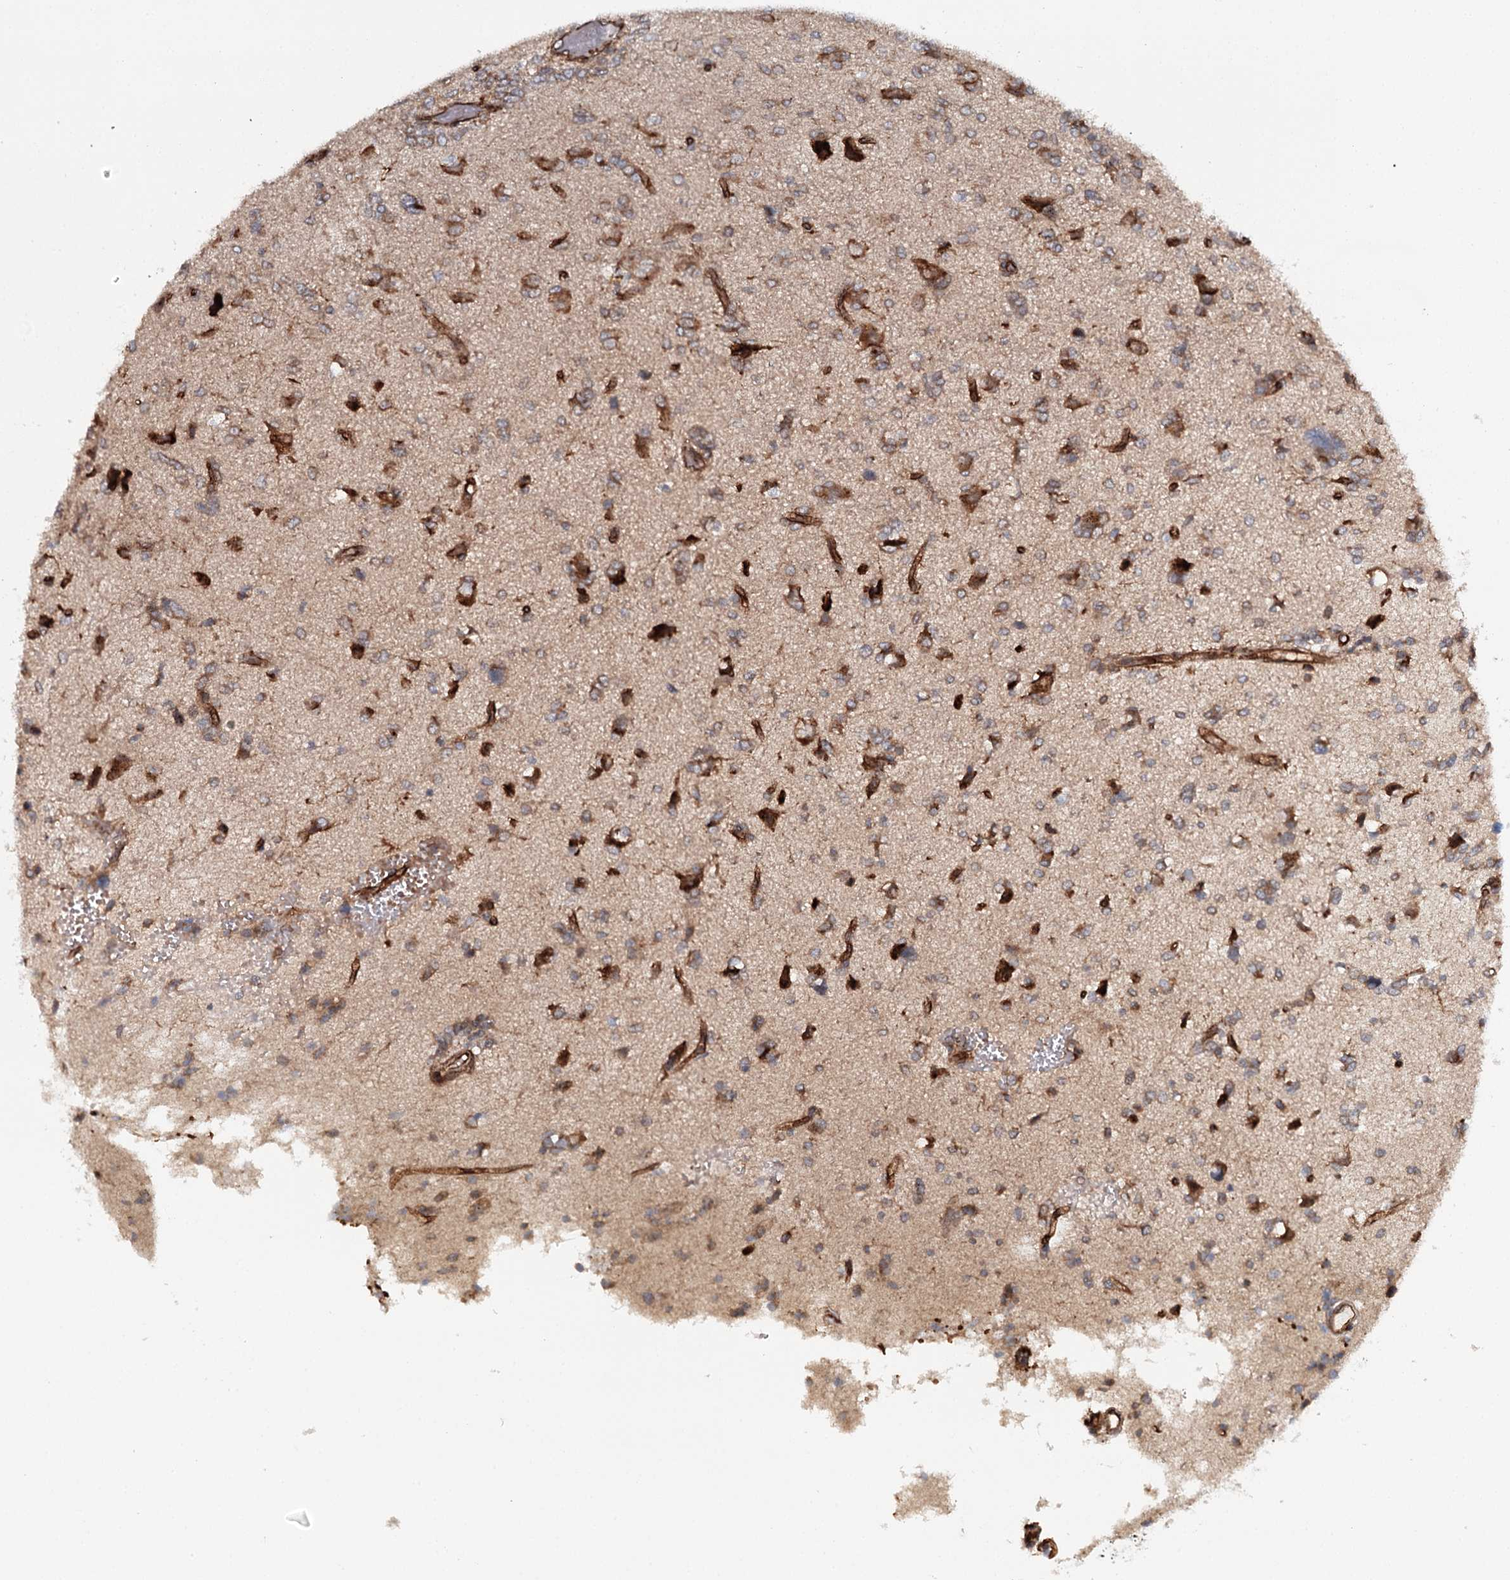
{"staining": {"intensity": "moderate", "quantity": "25%-75%", "location": "cytoplasmic/membranous"}, "tissue": "glioma", "cell_type": "Tumor cells", "image_type": "cancer", "snomed": [{"axis": "morphology", "description": "Glioma, malignant, High grade"}, {"axis": "topography", "description": "Brain"}], "caption": "IHC (DAB) staining of glioma demonstrates moderate cytoplasmic/membranous protein staining in about 25%-75% of tumor cells.", "gene": "MKNK1", "patient": {"sex": "female", "age": 59}}